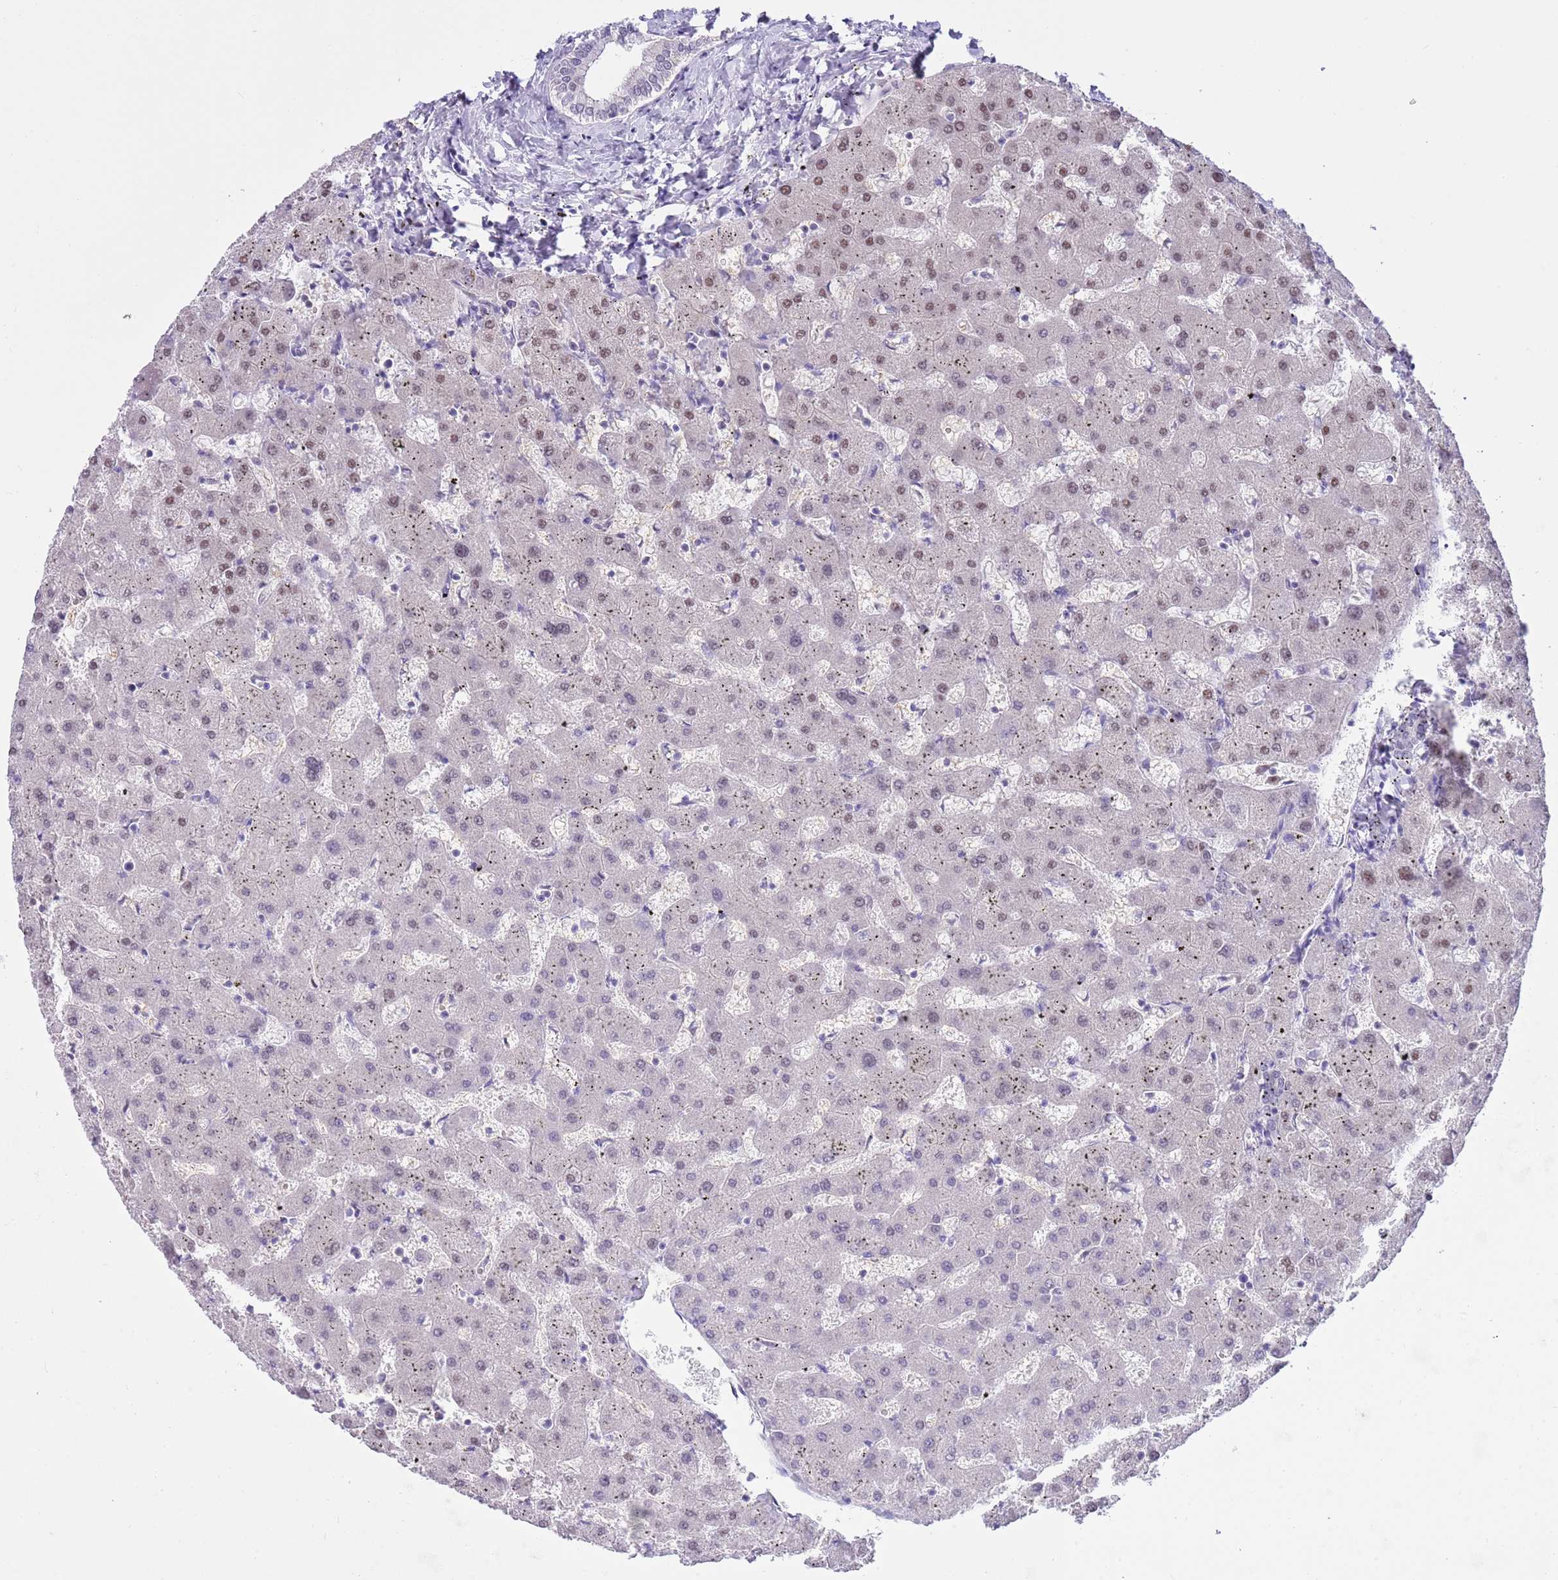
{"staining": {"intensity": "negative", "quantity": "none", "location": "none"}, "tissue": "liver", "cell_type": "Cholangiocytes", "image_type": "normal", "snomed": [{"axis": "morphology", "description": "Normal tissue, NOS"}, {"axis": "topography", "description": "Liver"}], "caption": "Immunohistochemistry of normal human liver demonstrates no staining in cholangiocytes.", "gene": "DDI2", "patient": {"sex": "female", "age": 63}}